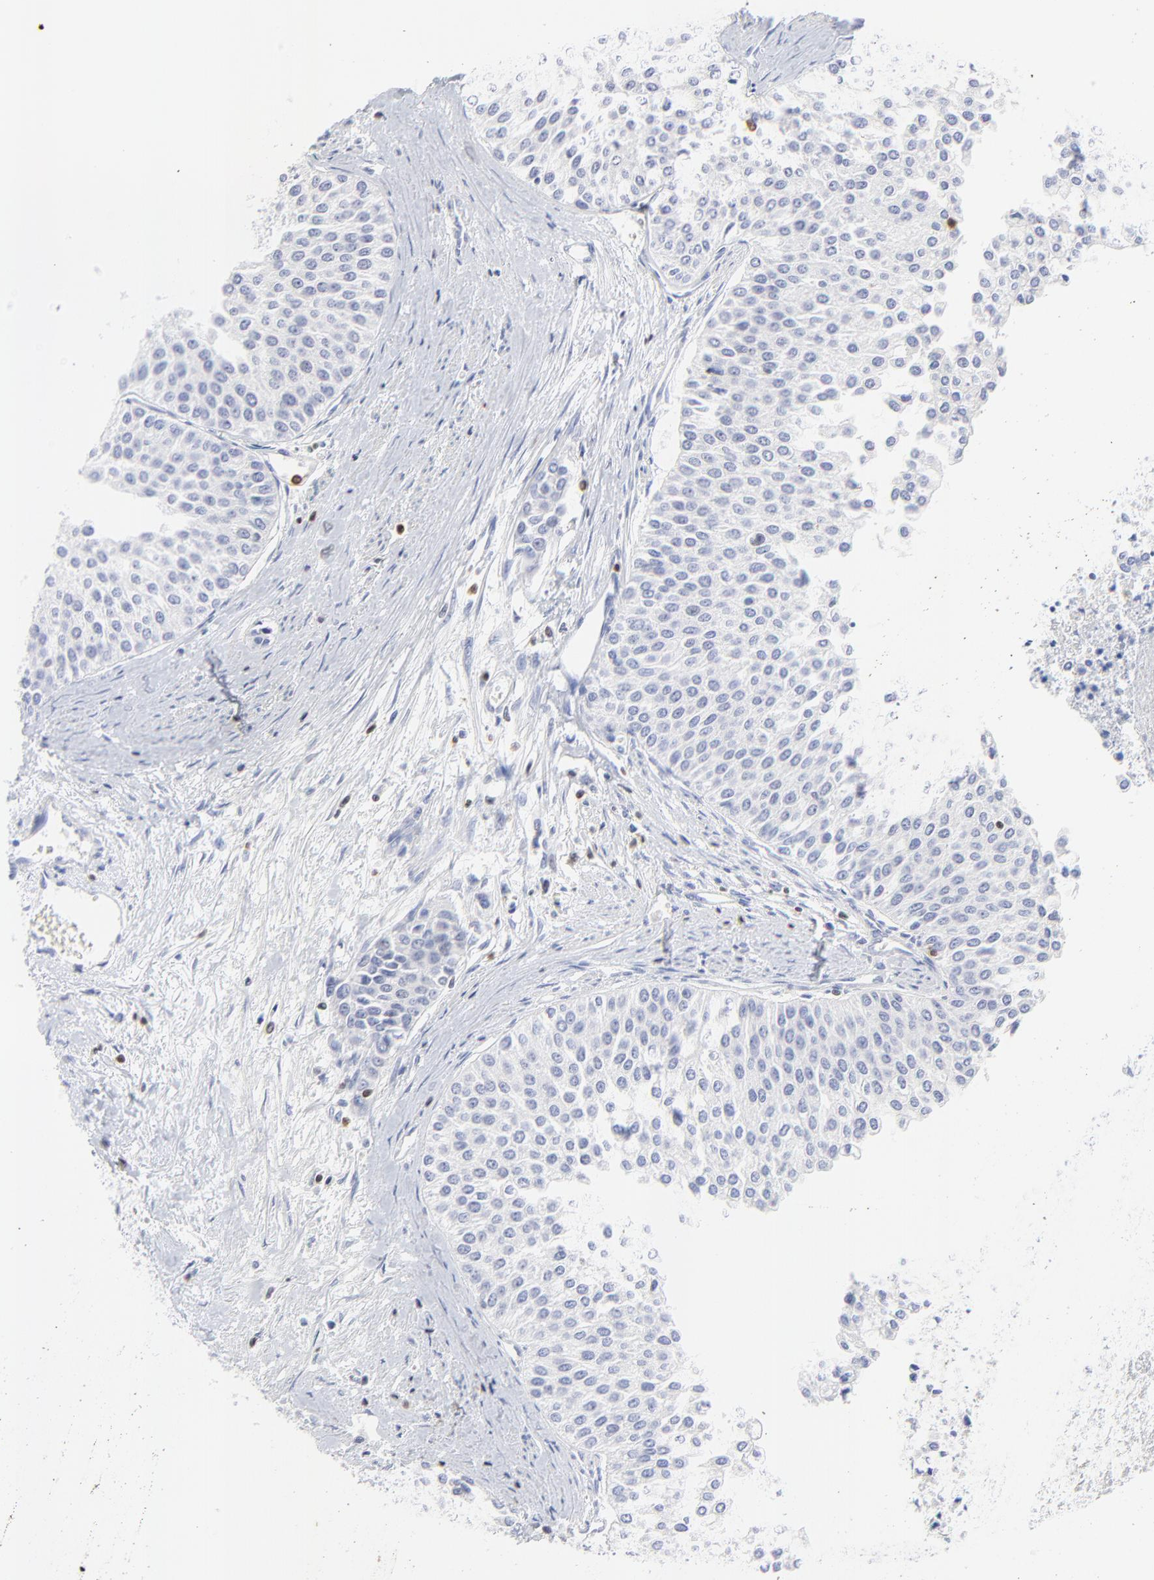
{"staining": {"intensity": "negative", "quantity": "none", "location": "none"}, "tissue": "urothelial cancer", "cell_type": "Tumor cells", "image_type": "cancer", "snomed": [{"axis": "morphology", "description": "Urothelial carcinoma, Low grade"}, {"axis": "topography", "description": "Urinary bladder"}], "caption": "Immunohistochemistry of urothelial cancer demonstrates no staining in tumor cells.", "gene": "ZAP70", "patient": {"sex": "female", "age": 73}}